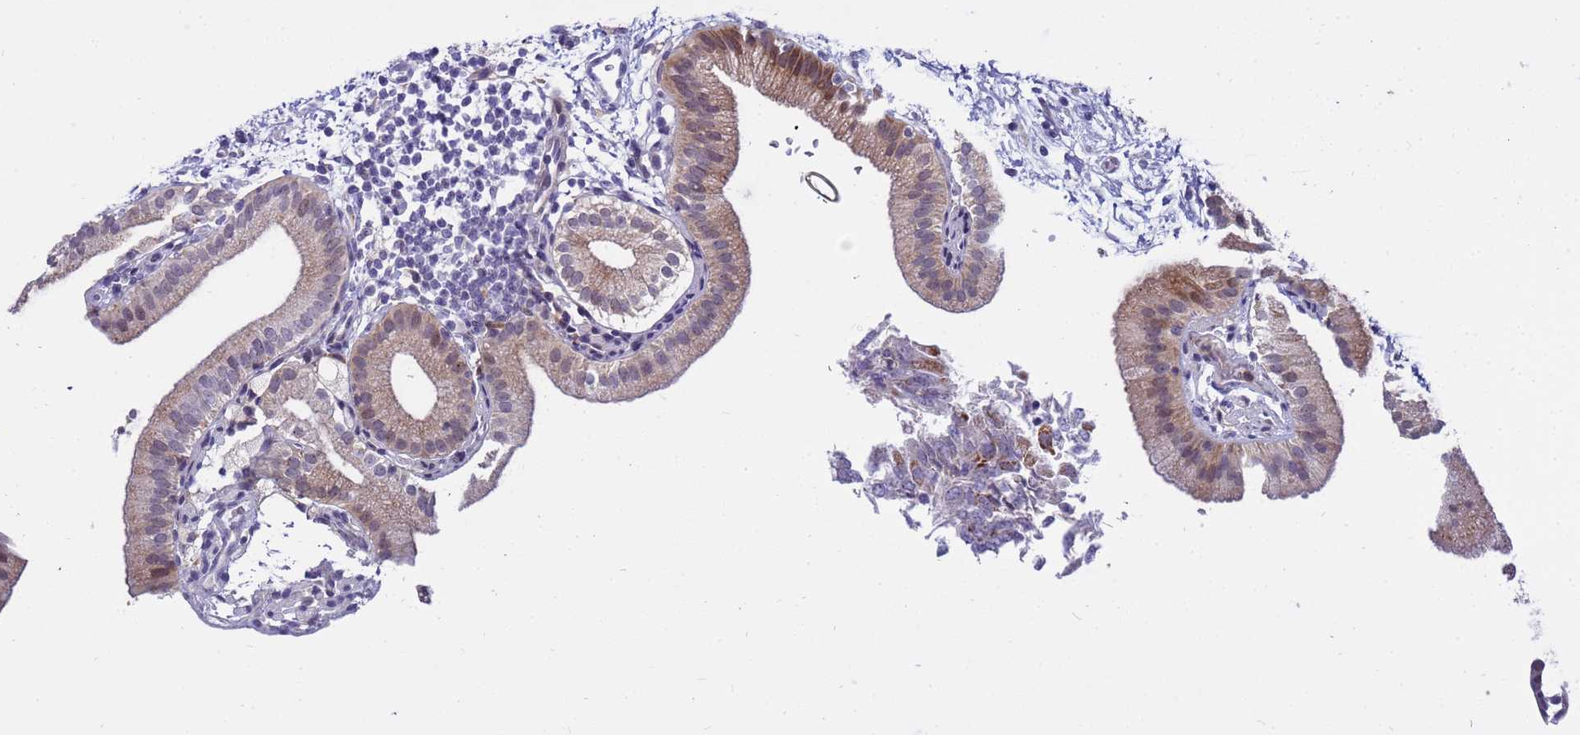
{"staining": {"intensity": "moderate", "quantity": ">75%", "location": "cytoplasmic/membranous,nuclear"}, "tissue": "gallbladder", "cell_type": "Glandular cells", "image_type": "normal", "snomed": [{"axis": "morphology", "description": "Normal tissue, NOS"}, {"axis": "topography", "description": "Gallbladder"}], "caption": "Protein expression analysis of benign human gallbladder reveals moderate cytoplasmic/membranous,nuclear staining in about >75% of glandular cells.", "gene": "LRATD1", "patient": {"sex": "male", "age": 55}}